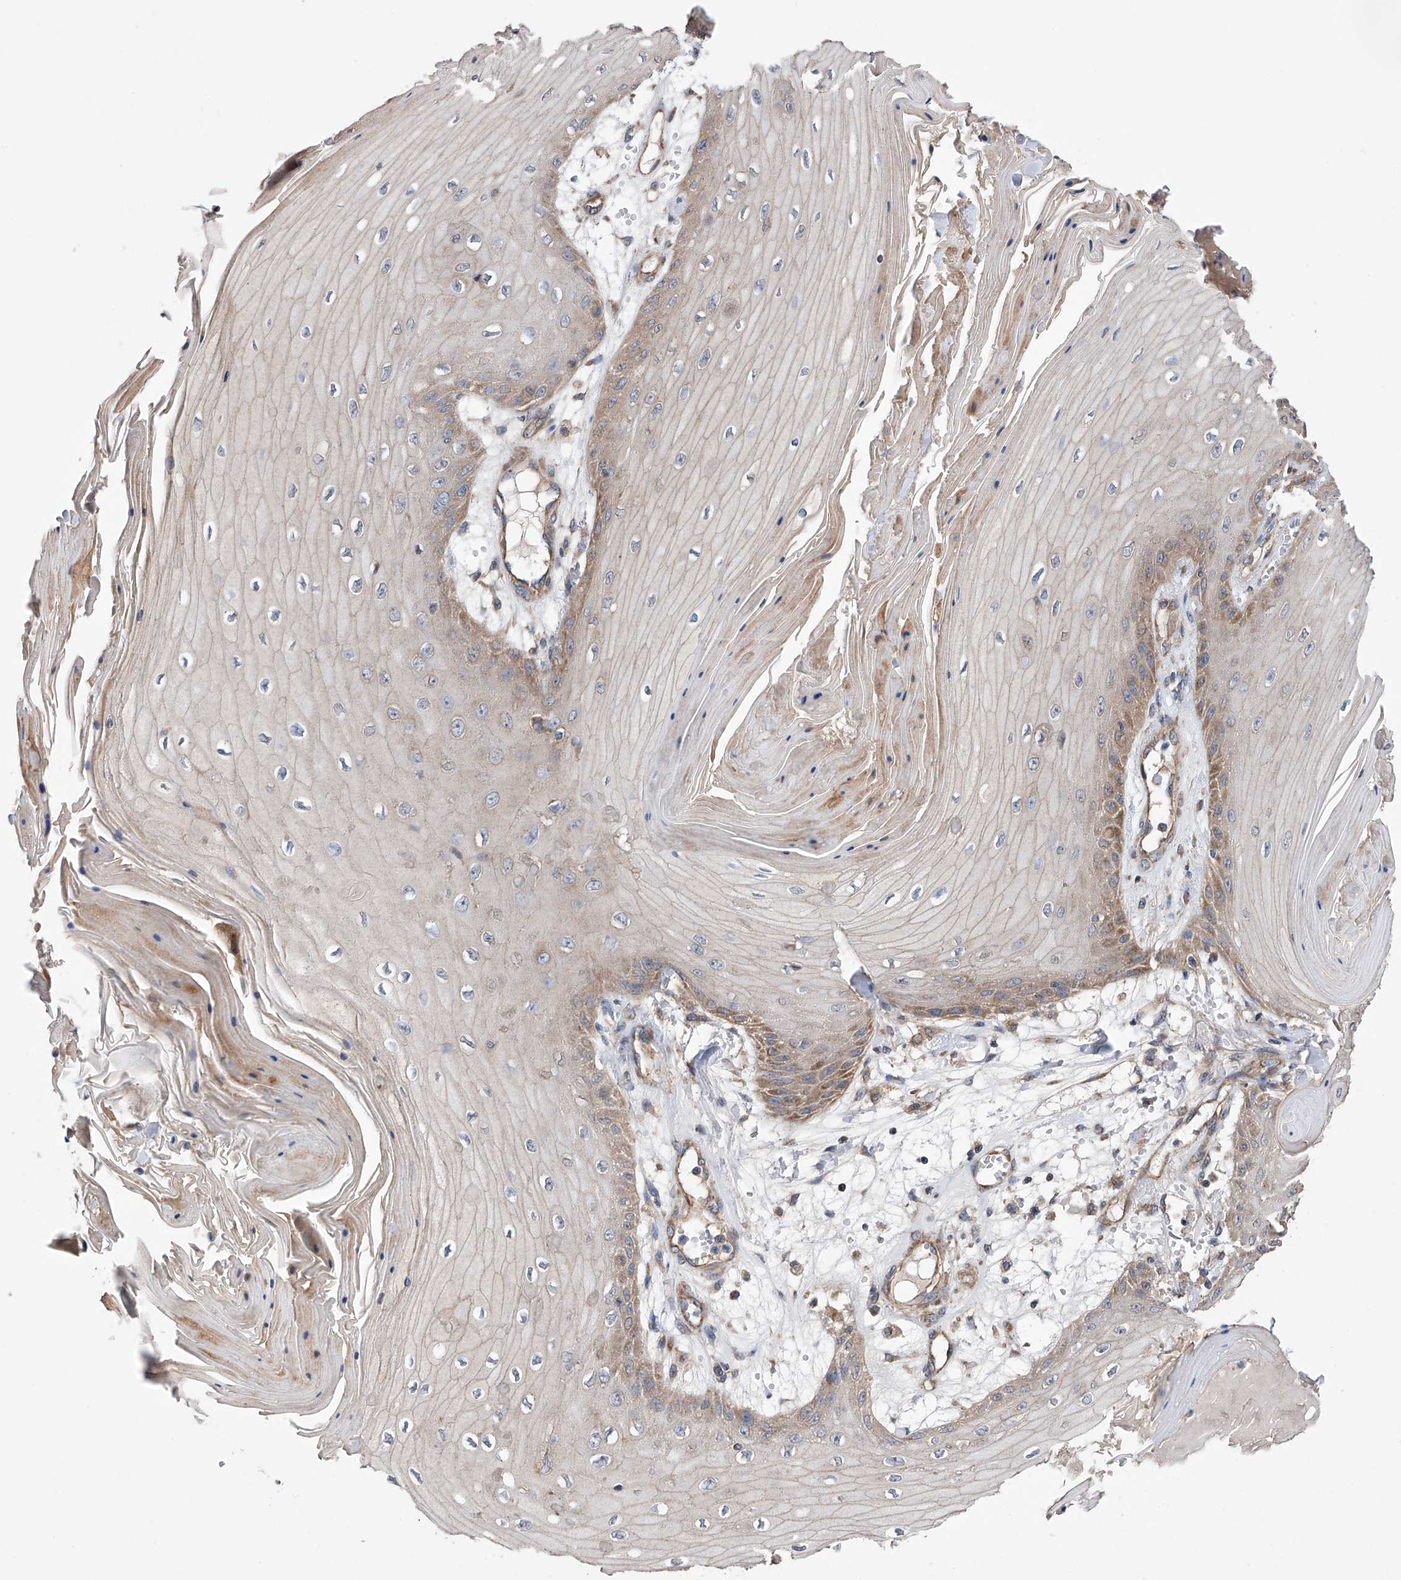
{"staining": {"intensity": "moderate", "quantity": "25%-75%", "location": "cytoplasmic/membranous"}, "tissue": "skin cancer", "cell_type": "Tumor cells", "image_type": "cancer", "snomed": [{"axis": "morphology", "description": "Squamous cell carcinoma, NOS"}, {"axis": "topography", "description": "Skin"}], "caption": "Immunohistochemical staining of human skin squamous cell carcinoma demonstrates medium levels of moderate cytoplasmic/membranous staining in about 25%-75% of tumor cells.", "gene": "EFCAB2", "patient": {"sex": "male", "age": 74}}